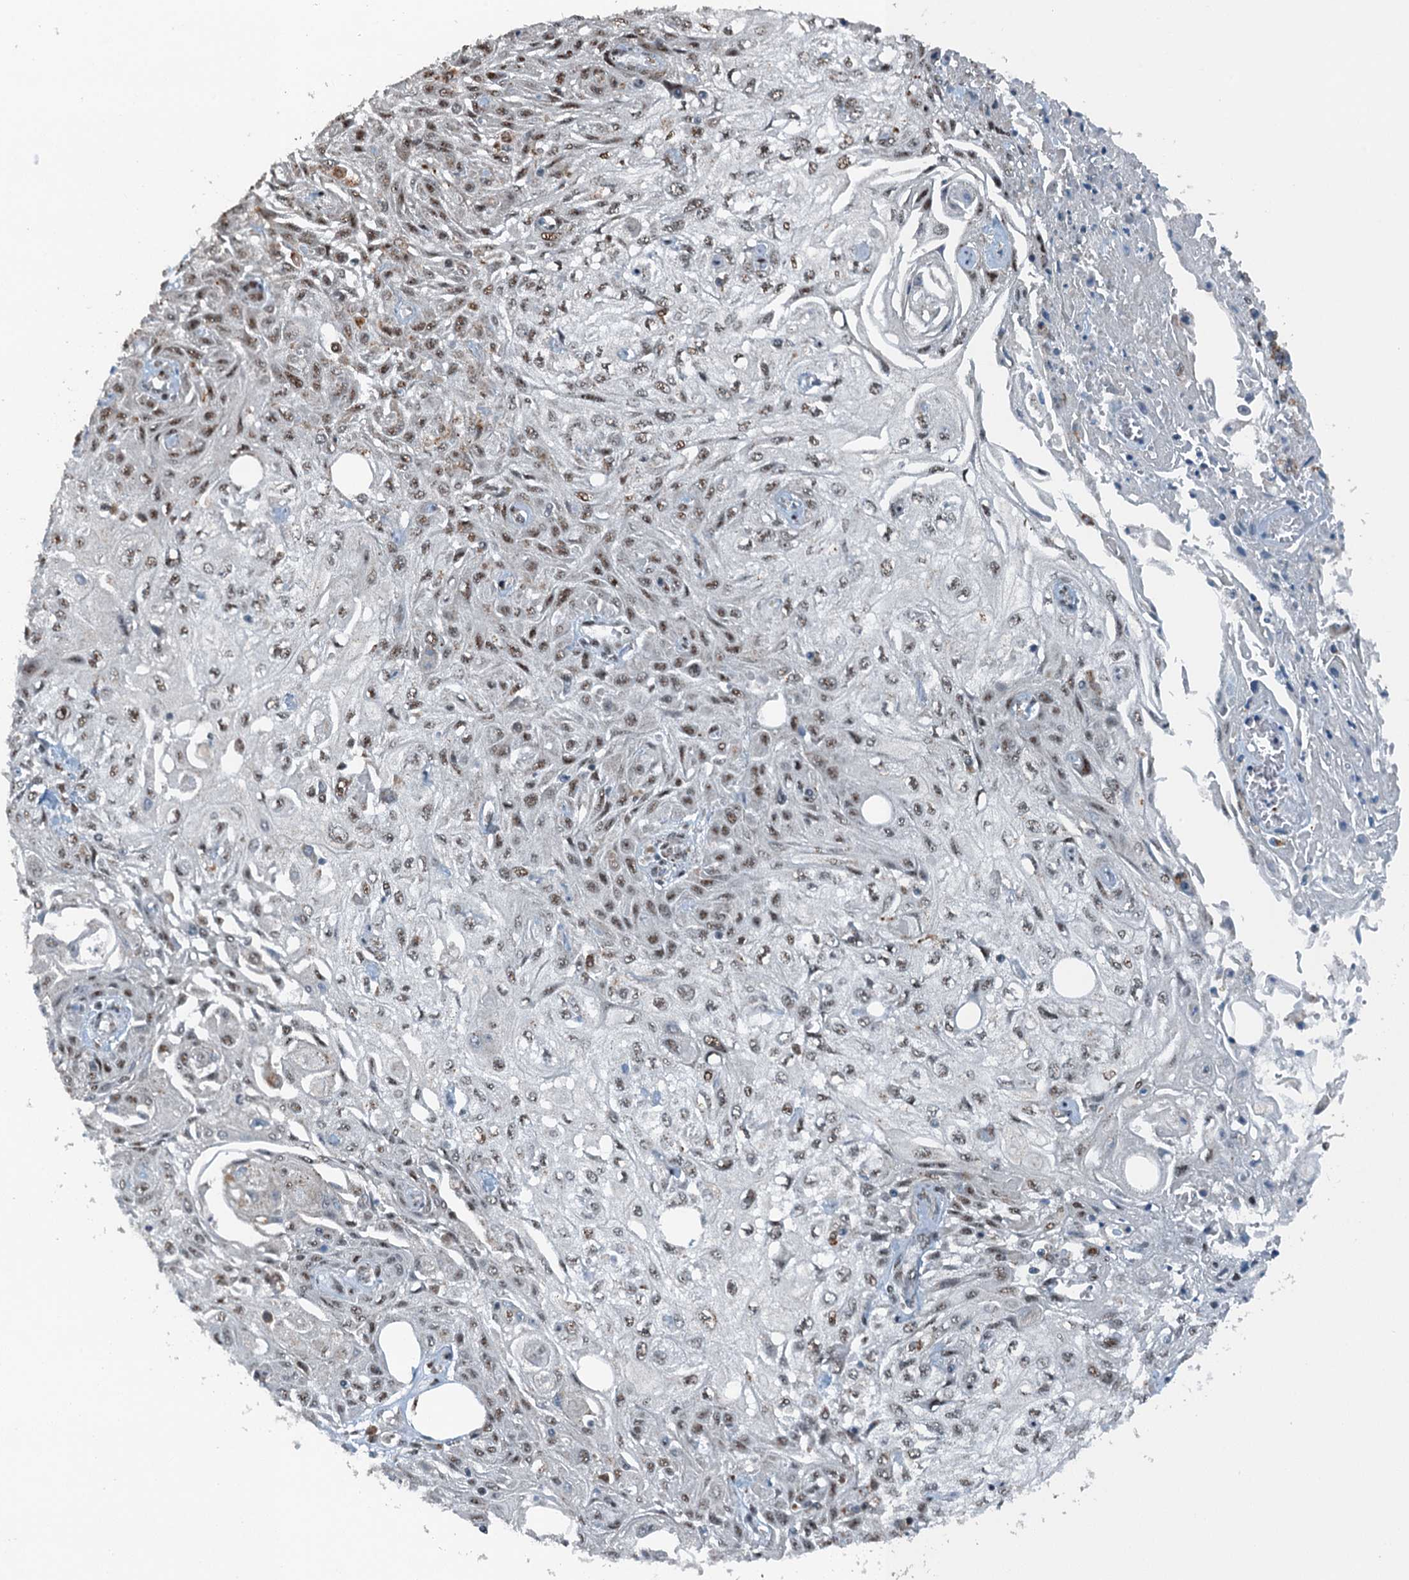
{"staining": {"intensity": "moderate", "quantity": ">75%", "location": "nuclear"}, "tissue": "skin cancer", "cell_type": "Tumor cells", "image_type": "cancer", "snomed": [{"axis": "morphology", "description": "Squamous cell carcinoma, NOS"}, {"axis": "morphology", "description": "Squamous cell carcinoma, metastatic, NOS"}, {"axis": "topography", "description": "Skin"}, {"axis": "topography", "description": "Lymph node"}], "caption": "Skin cancer (metastatic squamous cell carcinoma) stained with a protein marker reveals moderate staining in tumor cells.", "gene": "BMERB1", "patient": {"sex": "male", "age": 75}}